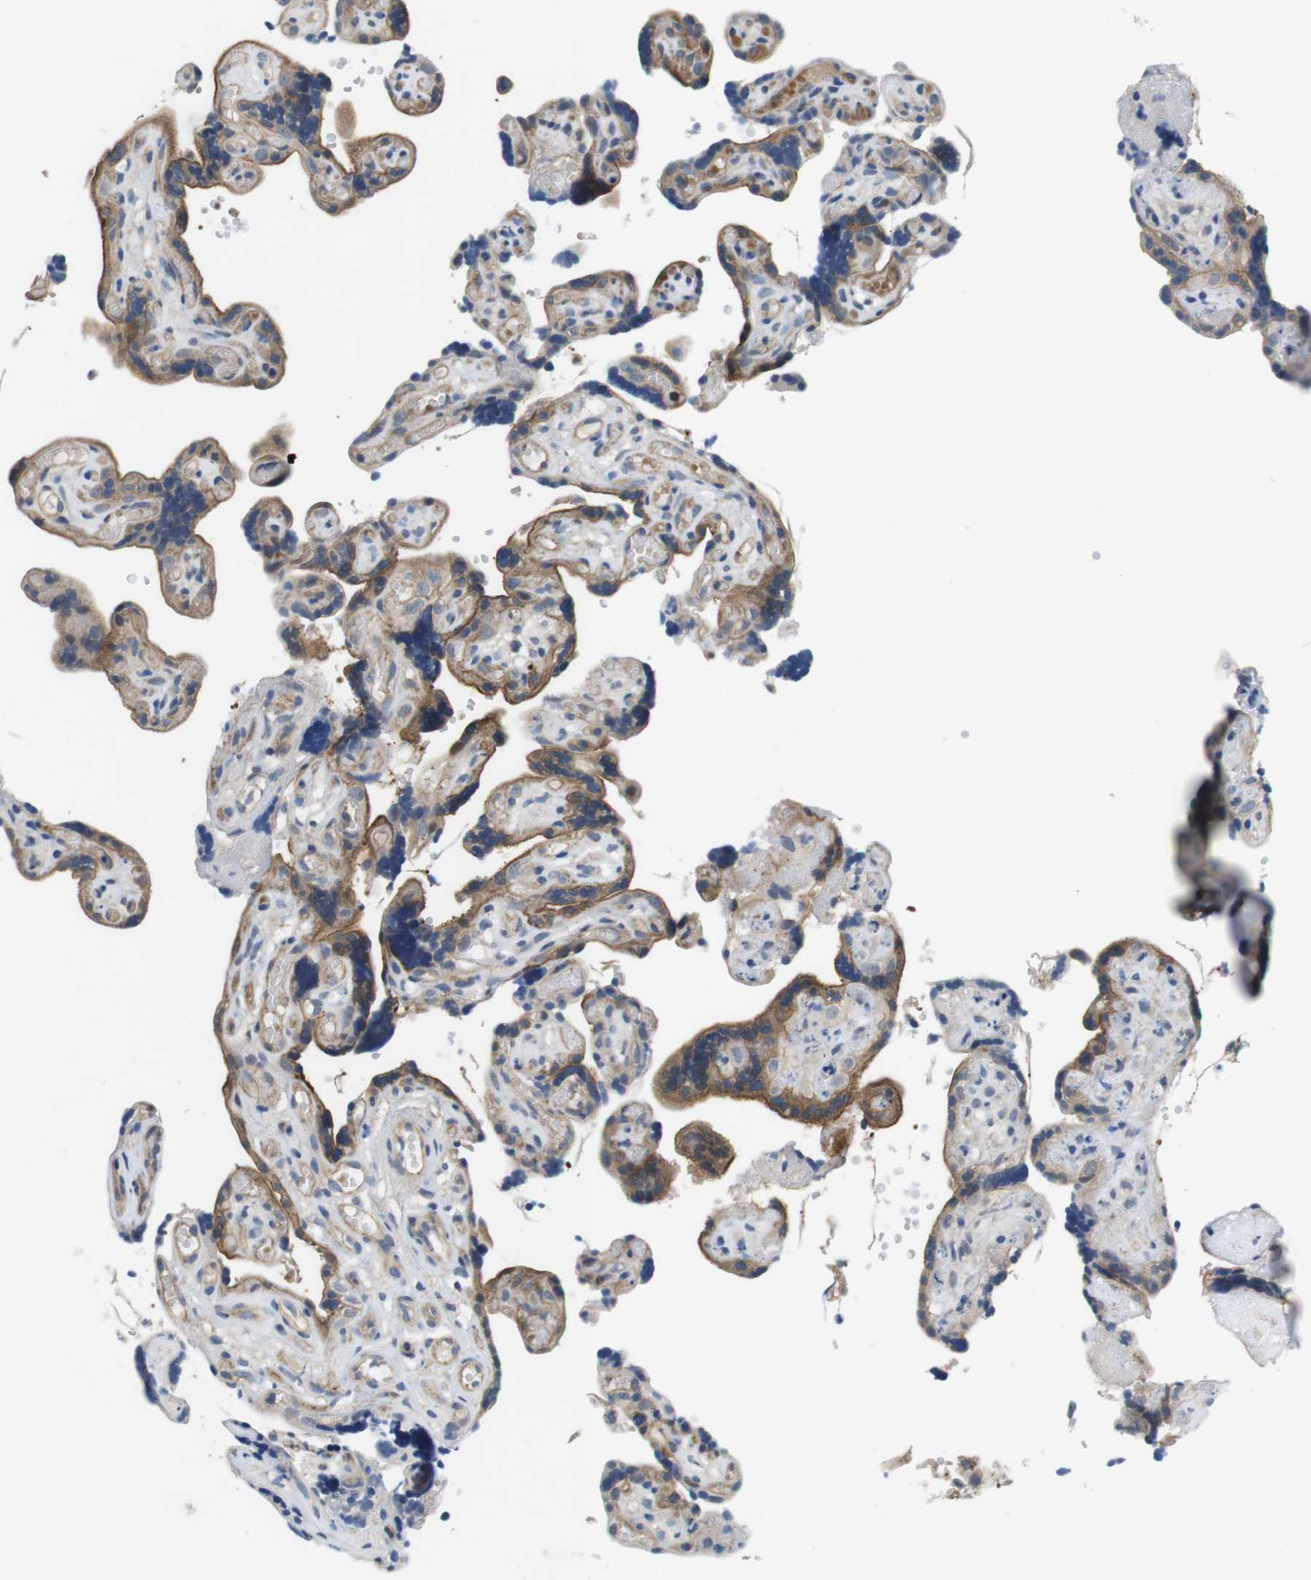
{"staining": {"intensity": "weak", "quantity": "<25%", "location": "cytoplasmic/membranous"}, "tissue": "placenta", "cell_type": "Decidual cells", "image_type": "normal", "snomed": [{"axis": "morphology", "description": "Normal tissue, NOS"}, {"axis": "topography", "description": "Placenta"}], "caption": "Protein analysis of benign placenta shows no significant staining in decidual cells.", "gene": "DCLK1", "patient": {"sex": "female", "age": 30}}